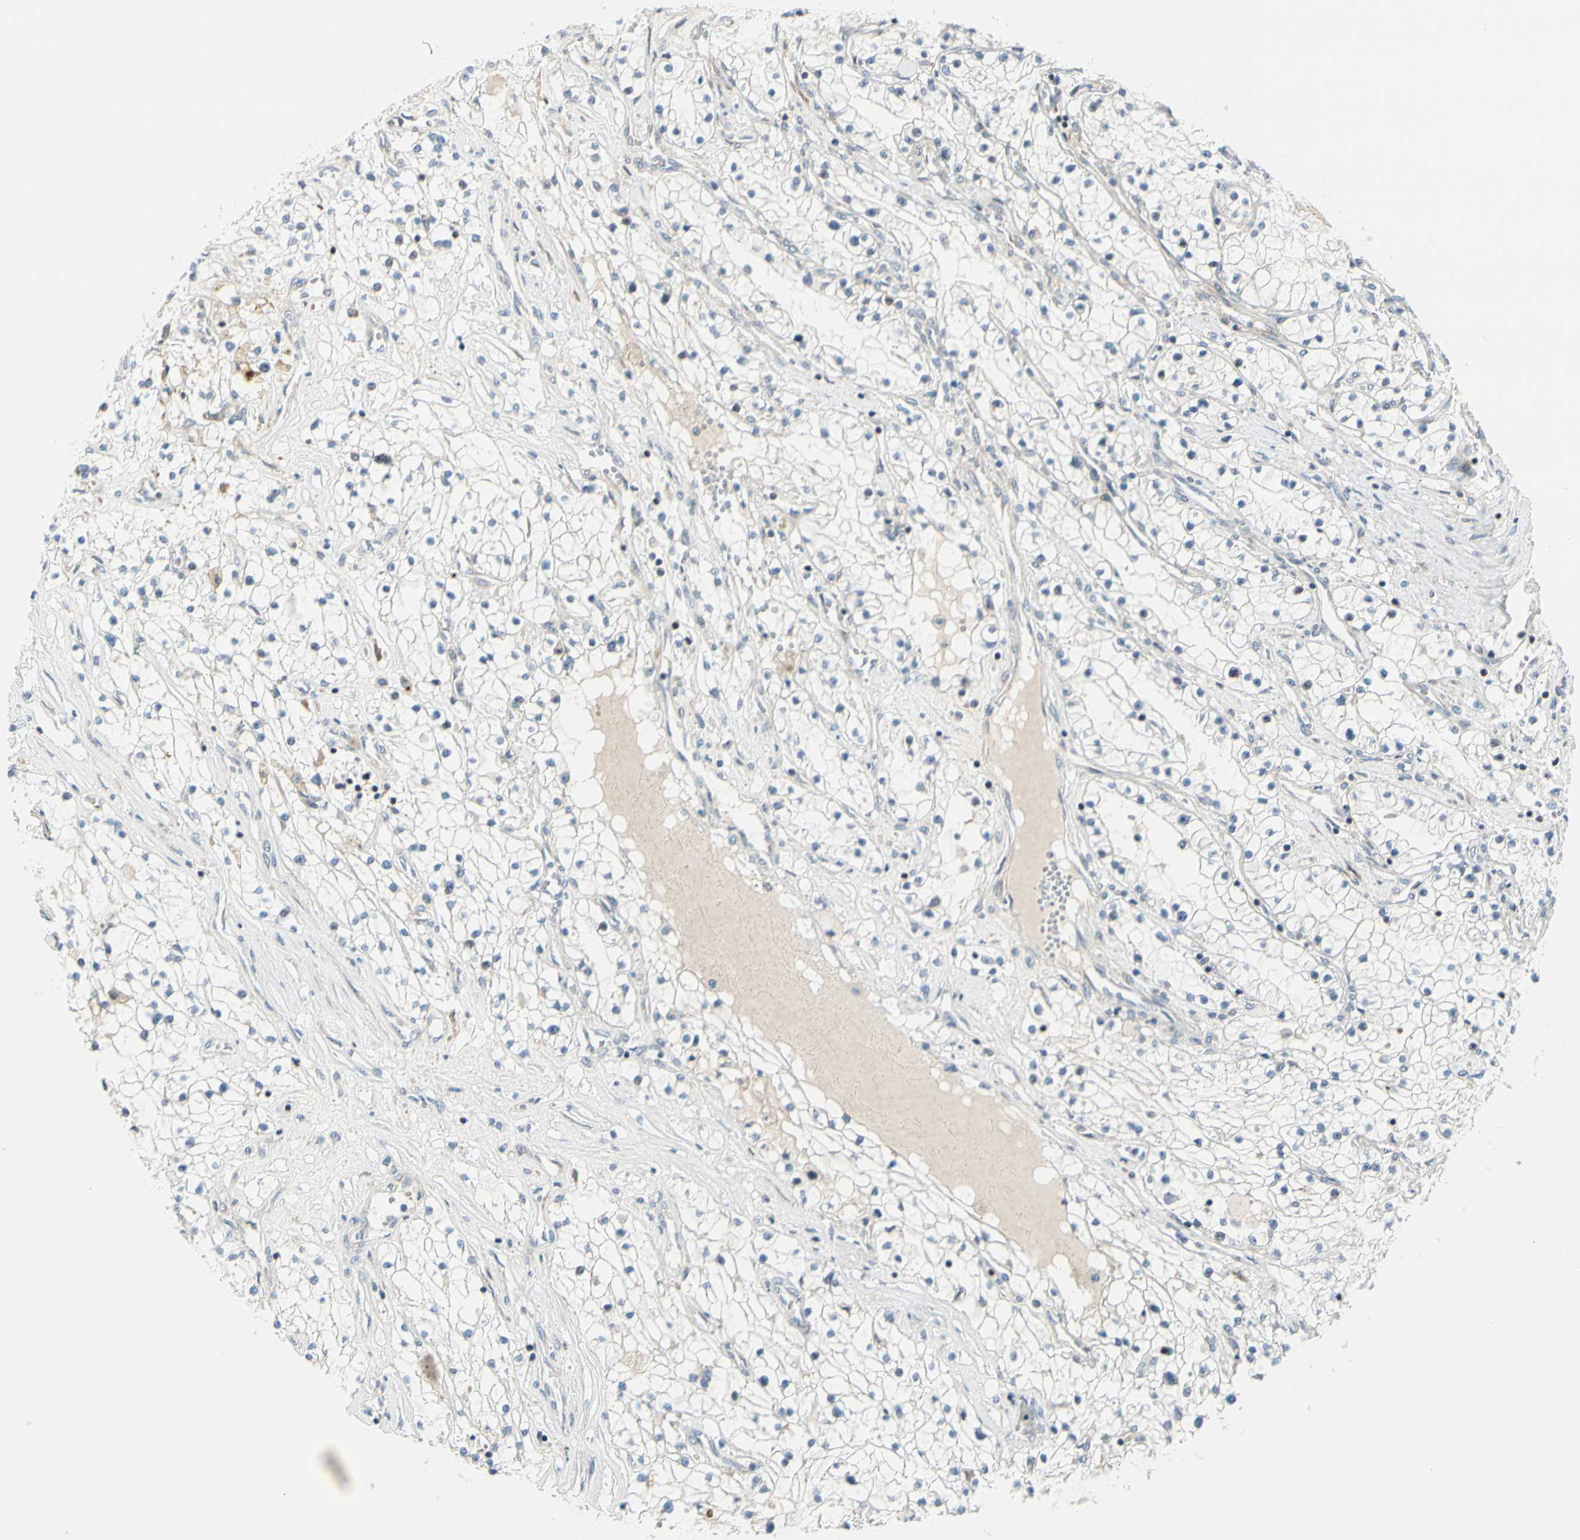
{"staining": {"intensity": "negative", "quantity": "none", "location": "none"}, "tissue": "renal cancer", "cell_type": "Tumor cells", "image_type": "cancer", "snomed": [{"axis": "morphology", "description": "Adenocarcinoma, NOS"}, {"axis": "topography", "description": "Kidney"}], "caption": "High magnification brightfield microscopy of renal cancer stained with DAB (3,3'-diaminobenzidine) (brown) and counterstained with hematoxylin (blue): tumor cells show no significant expression. (DAB (3,3'-diaminobenzidine) immunohistochemistry, high magnification).", "gene": "NPDC1", "patient": {"sex": "male", "age": 68}}